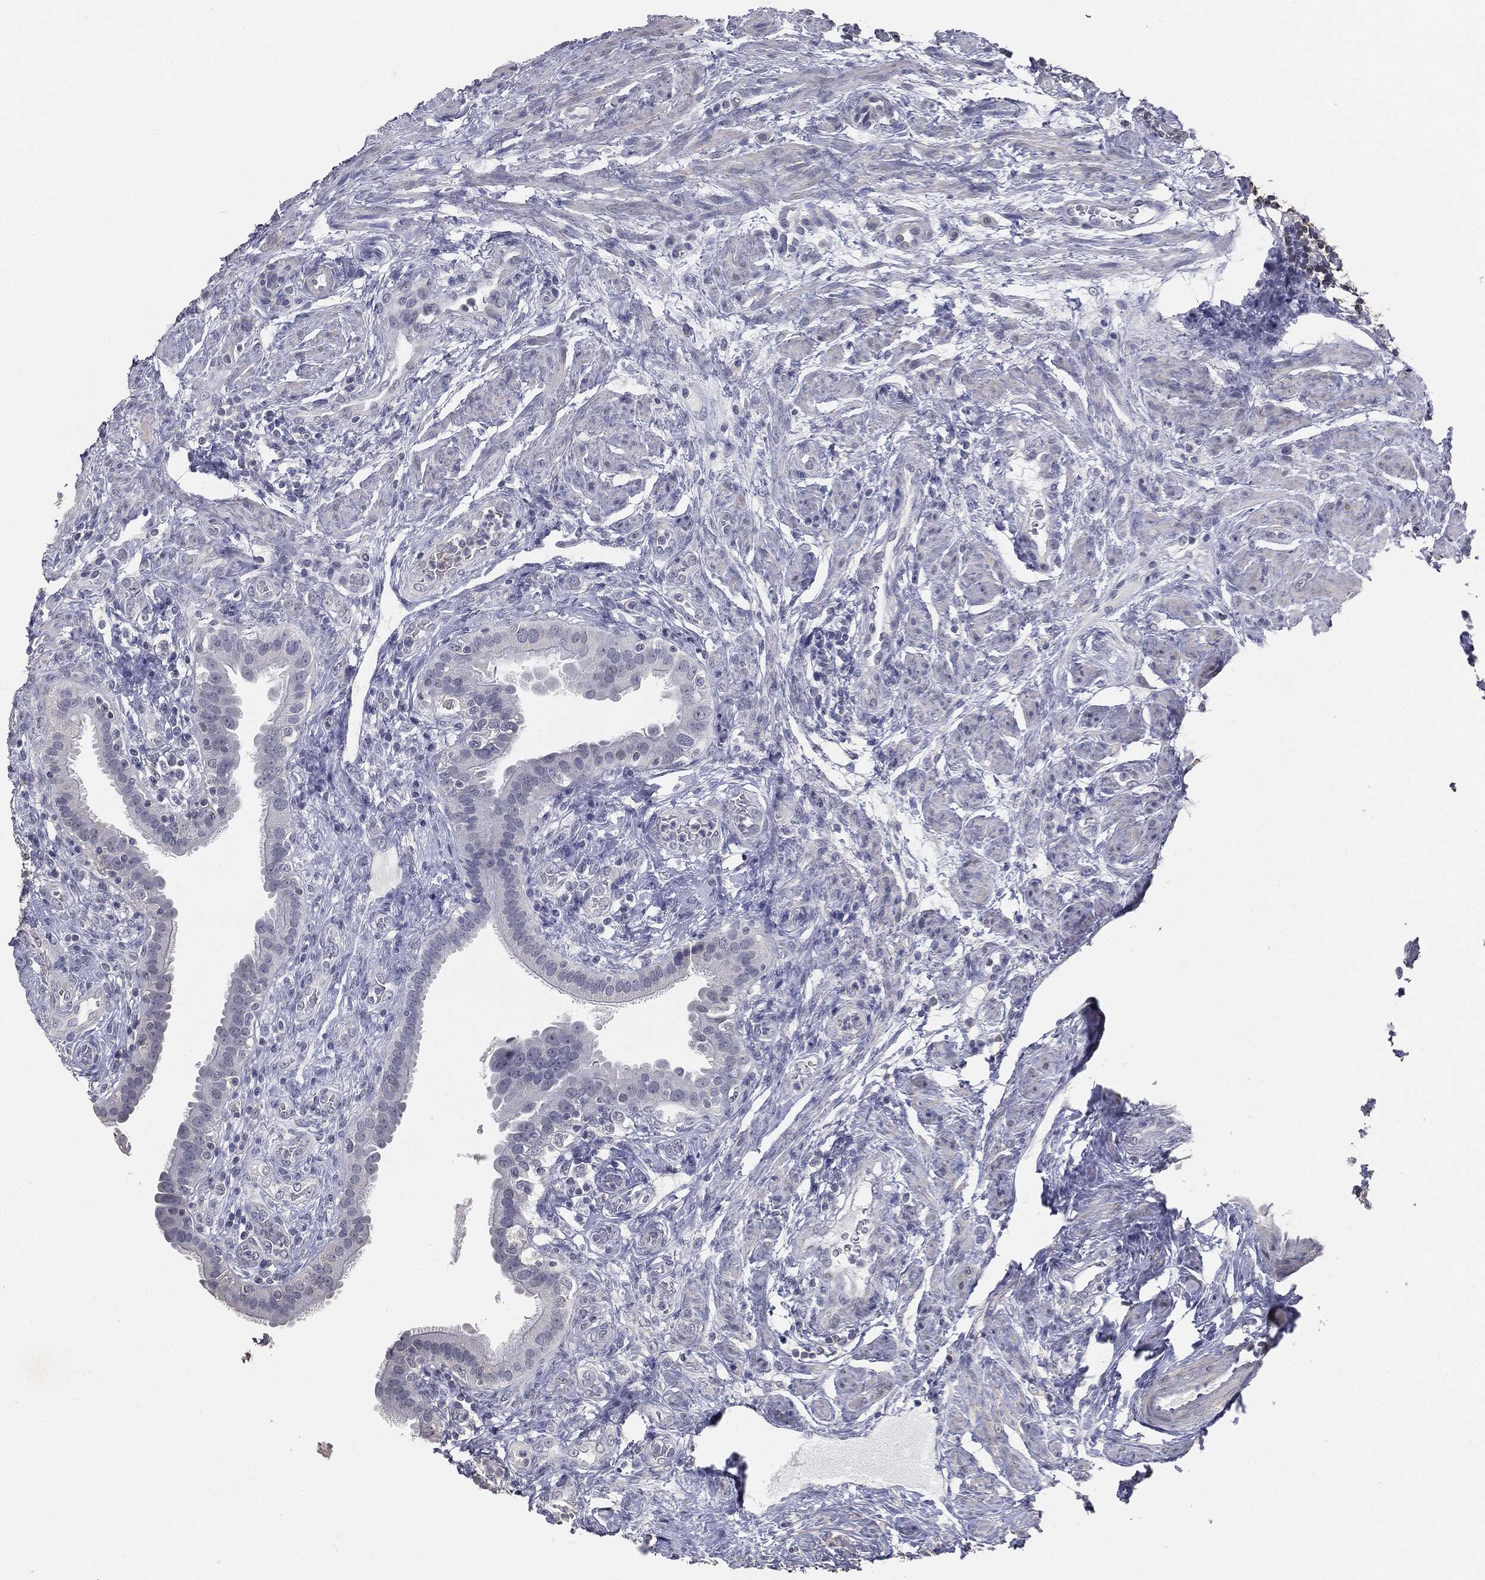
{"staining": {"intensity": "negative", "quantity": "none", "location": "none"}, "tissue": "fallopian tube", "cell_type": "Glandular cells", "image_type": "normal", "snomed": [{"axis": "morphology", "description": "Normal tissue, NOS"}, {"axis": "topography", "description": "Fallopian tube"}], "caption": "High power microscopy image of an immunohistochemistry image of normal fallopian tube, revealing no significant expression in glandular cells. (Brightfield microscopy of DAB (3,3'-diaminobenzidine) immunohistochemistry at high magnification).", "gene": "SLC2A2", "patient": {"sex": "female", "age": 41}}